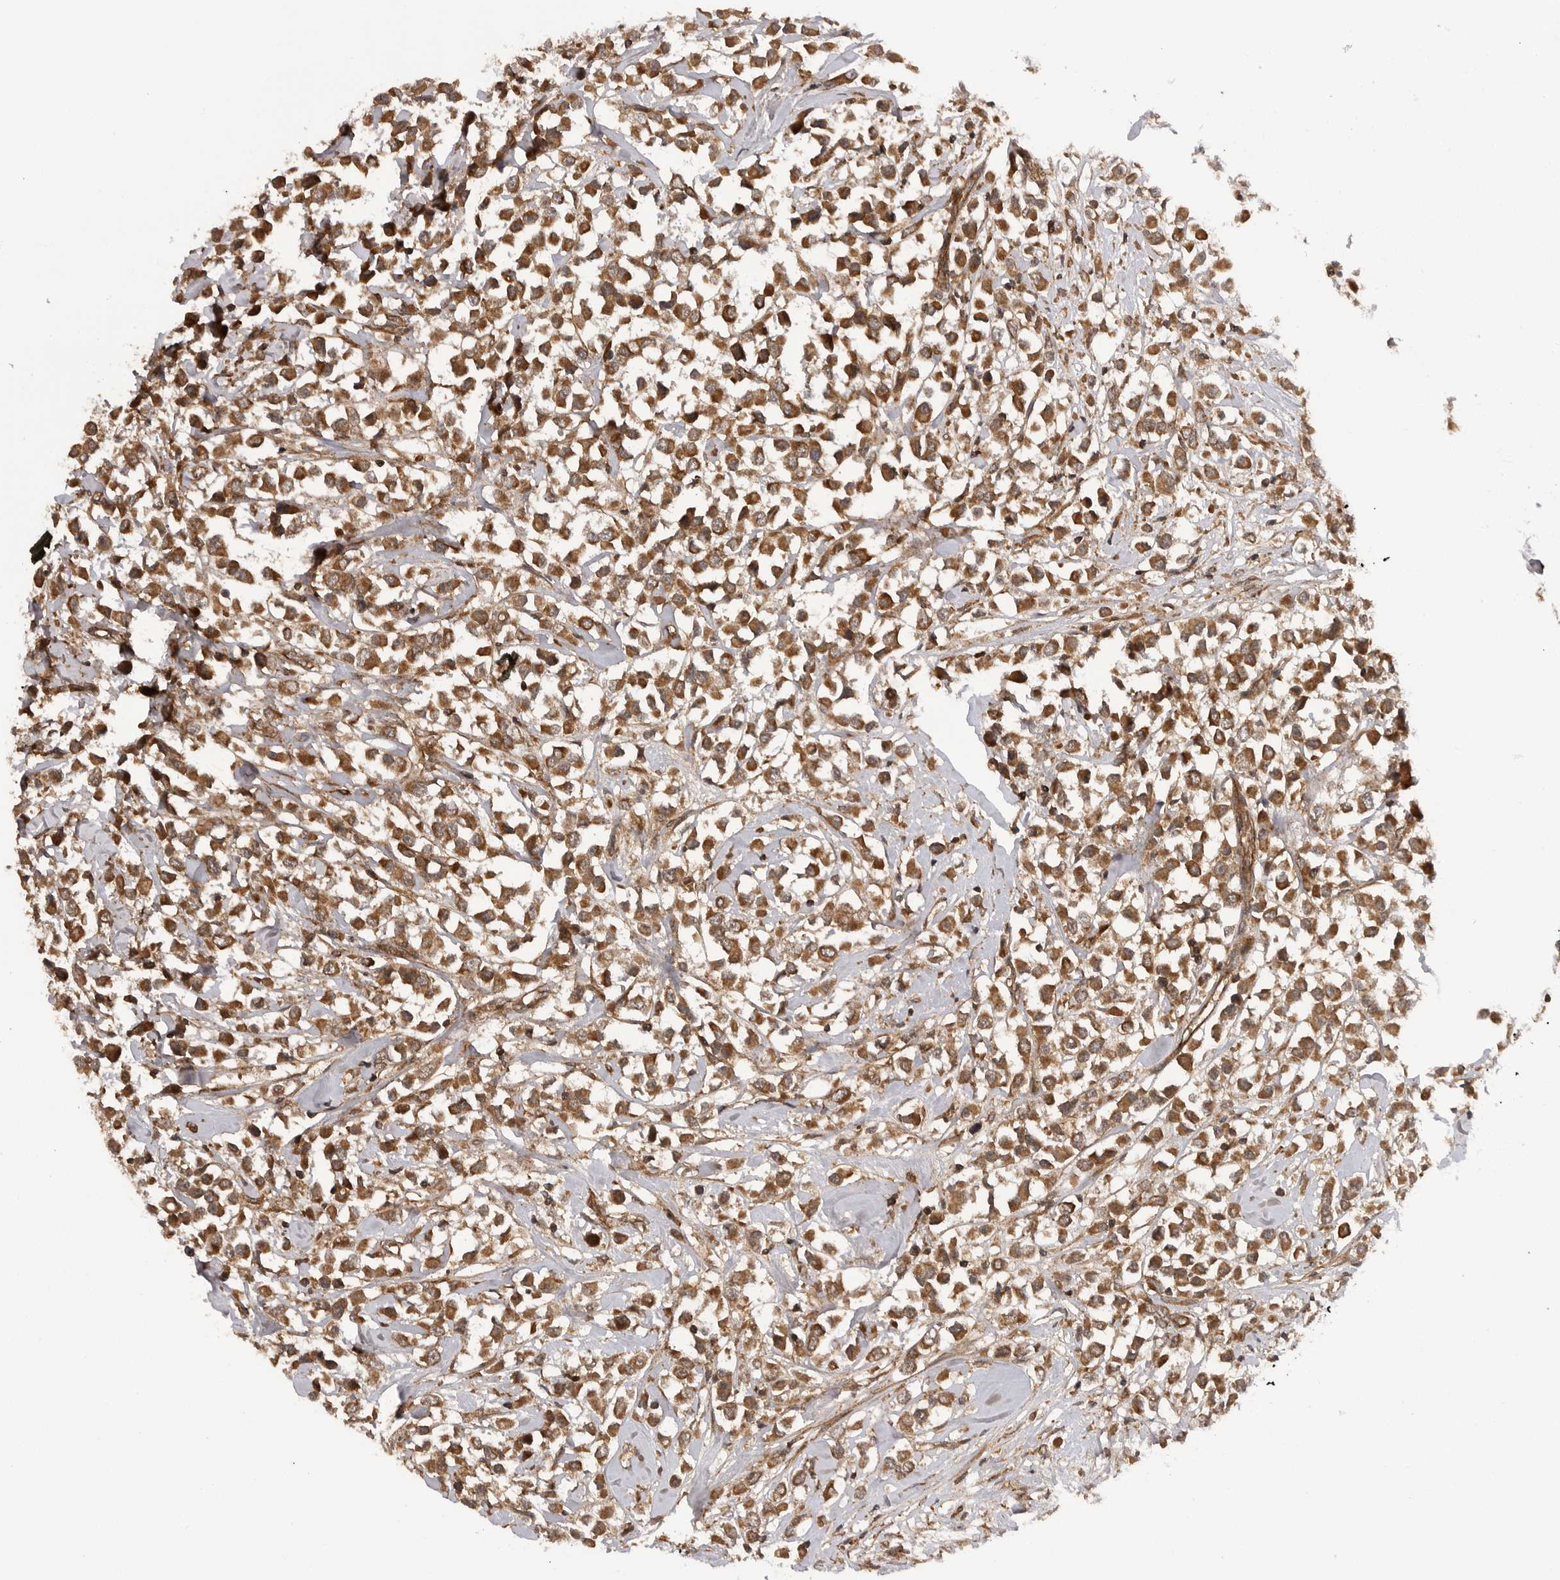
{"staining": {"intensity": "moderate", "quantity": ">75%", "location": "cytoplasmic/membranous"}, "tissue": "breast cancer", "cell_type": "Tumor cells", "image_type": "cancer", "snomed": [{"axis": "morphology", "description": "Duct carcinoma"}, {"axis": "topography", "description": "Breast"}], "caption": "Protein staining of breast cancer (intraductal carcinoma) tissue reveals moderate cytoplasmic/membranous positivity in approximately >75% of tumor cells.", "gene": "PRDX4", "patient": {"sex": "female", "age": 61}}